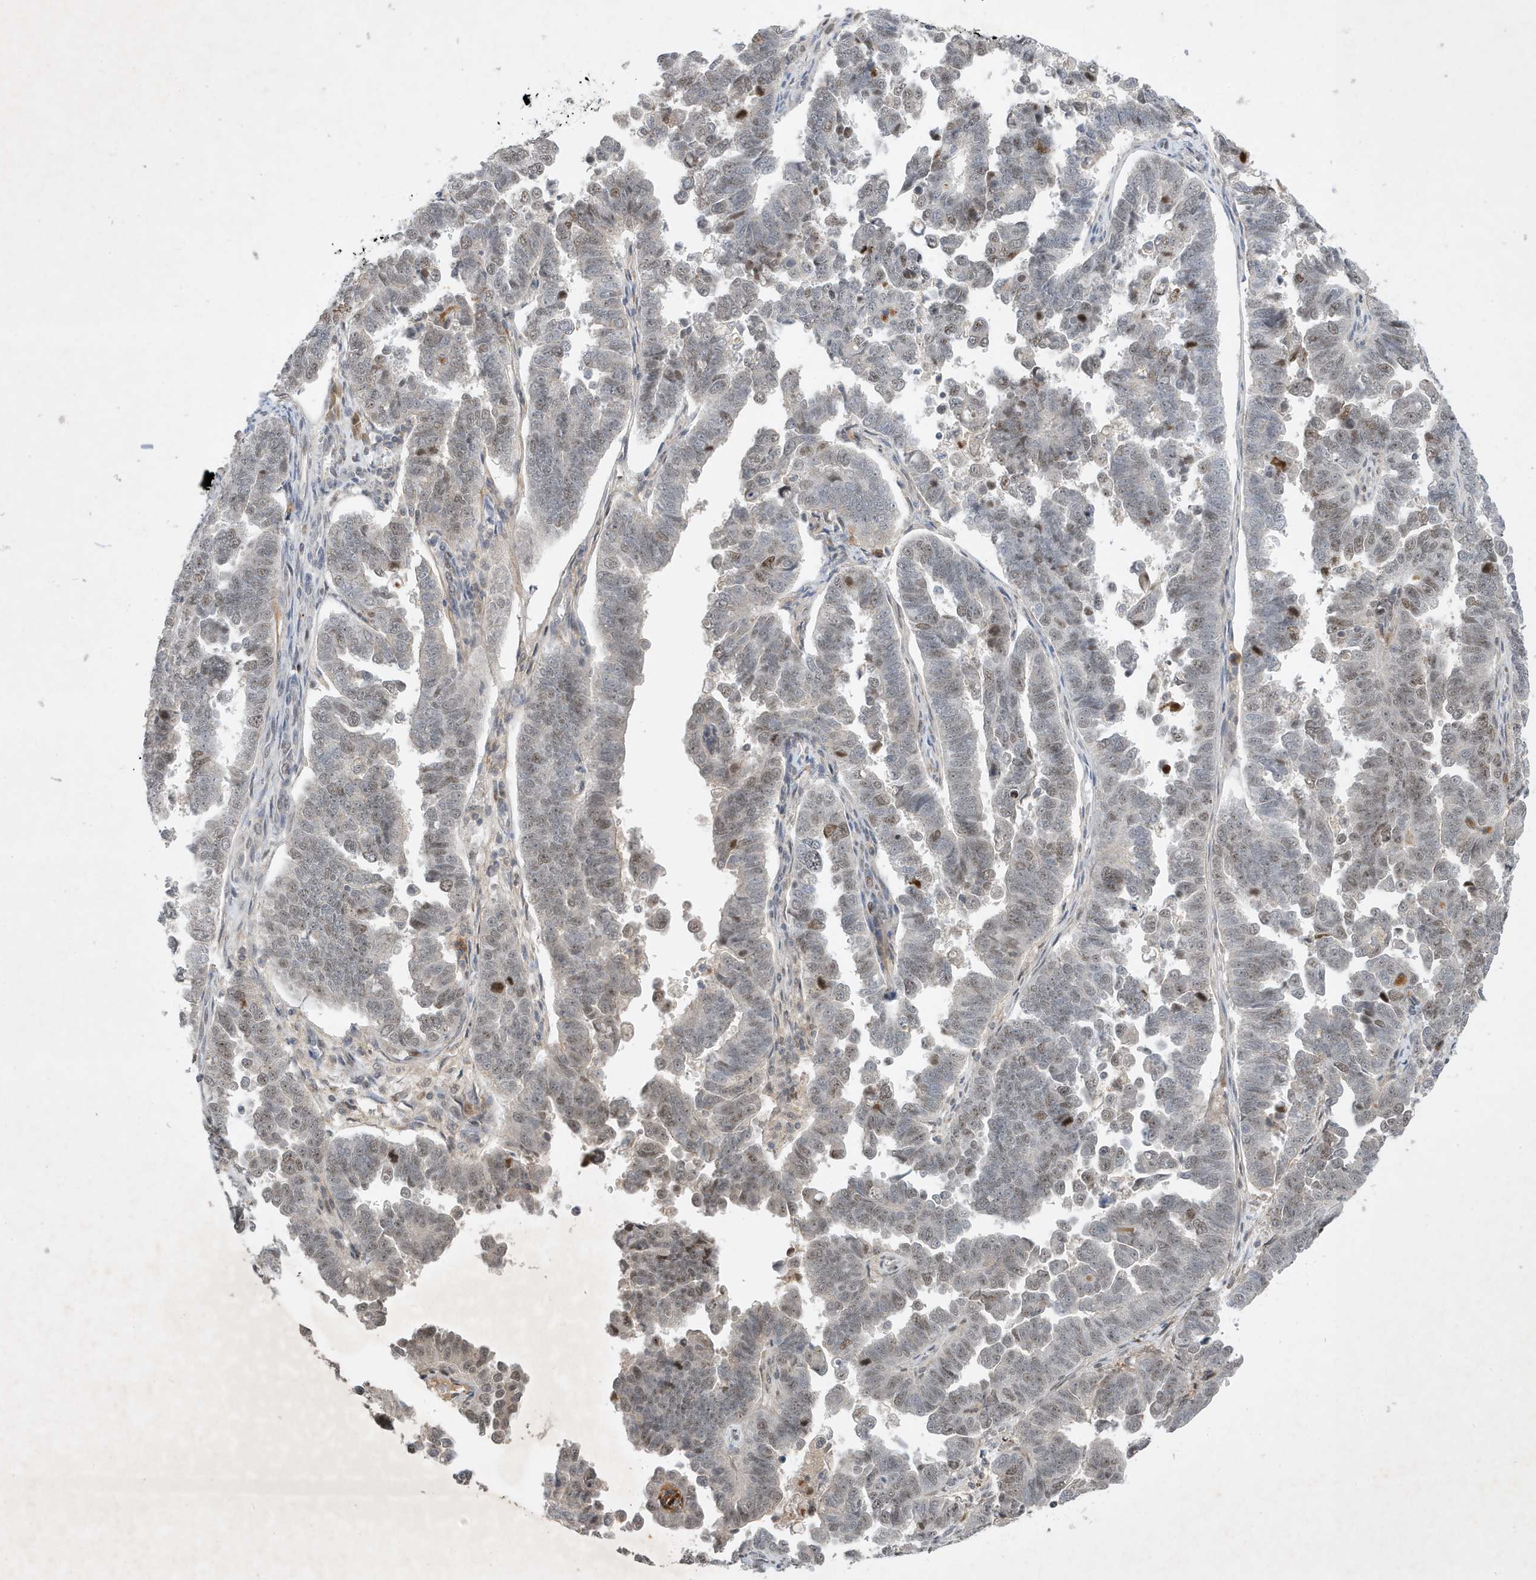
{"staining": {"intensity": "moderate", "quantity": "<25%", "location": "nuclear"}, "tissue": "endometrial cancer", "cell_type": "Tumor cells", "image_type": "cancer", "snomed": [{"axis": "morphology", "description": "Adenocarcinoma, NOS"}, {"axis": "topography", "description": "Endometrium"}], "caption": "Endometrial adenocarcinoma stained for a protein exhibits moderate nuclear positivity in tumor cells. (DAB (3,3'-diaminobenzidine) IHC, brown staining for protein, blue staining for nuclei).", "gene": "MAST3", "patient": {"sex": "female", "age": 75}}